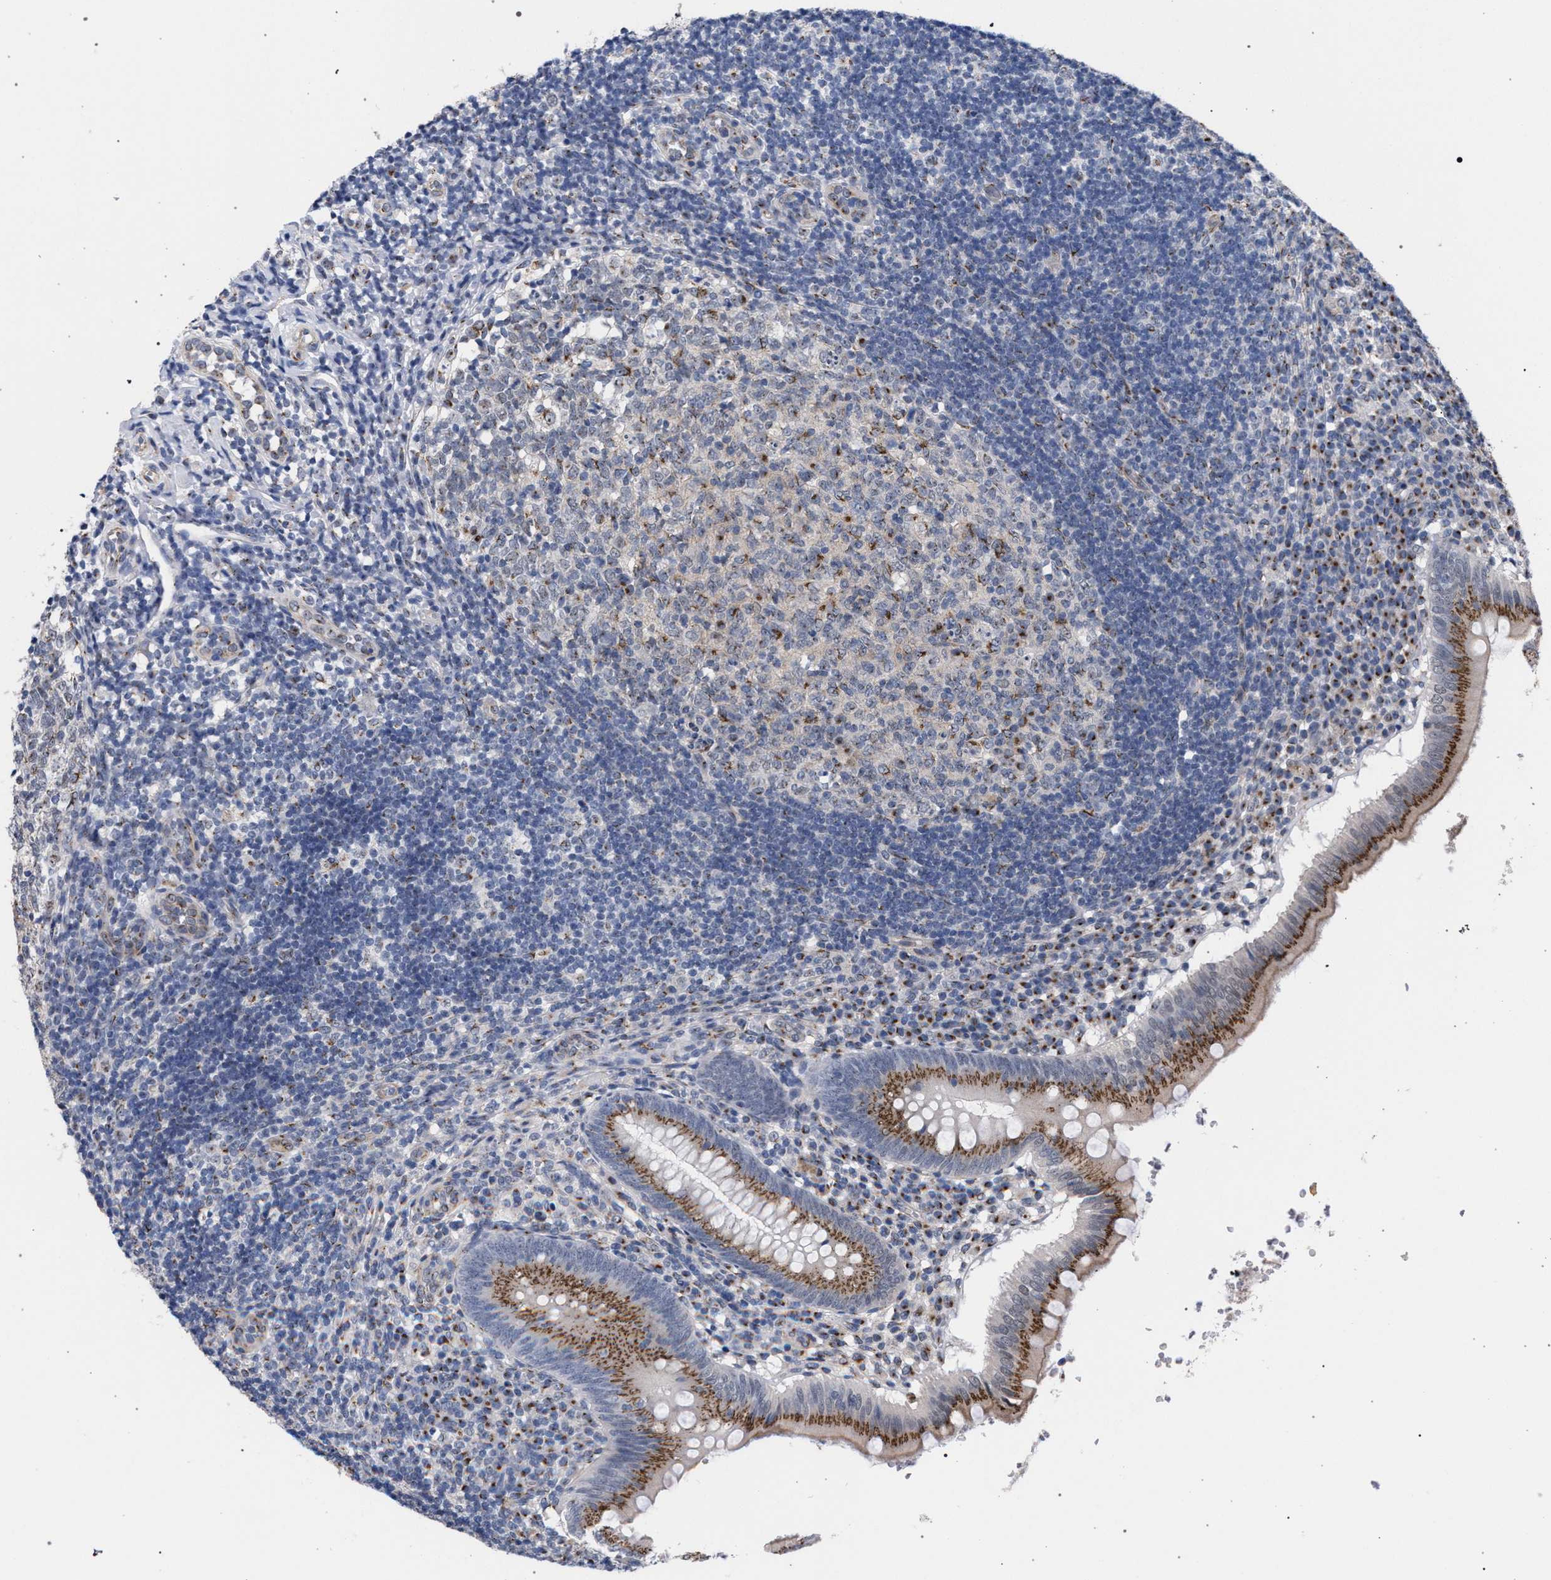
{"staining": {"intensity": "moderate", "quantity": ">75%", "location": "cytoplasmic/membranous"}, "tissue": "appendix", "cell_type": "Glandular cells", "image_type": "normal", "snomed": [{"axis": "morphology", "description": "Normal tissue, NOS"}, {"axis": "topography", "description": "Appendix"}], "caption": "Appendix stained for a protein (brown) shows moderate cytoplasmic/membranous positive staining in approximately >75% of glandular cells.", "gene": "GOLGA2", "patient": {"sex": "male", "age": 8}}